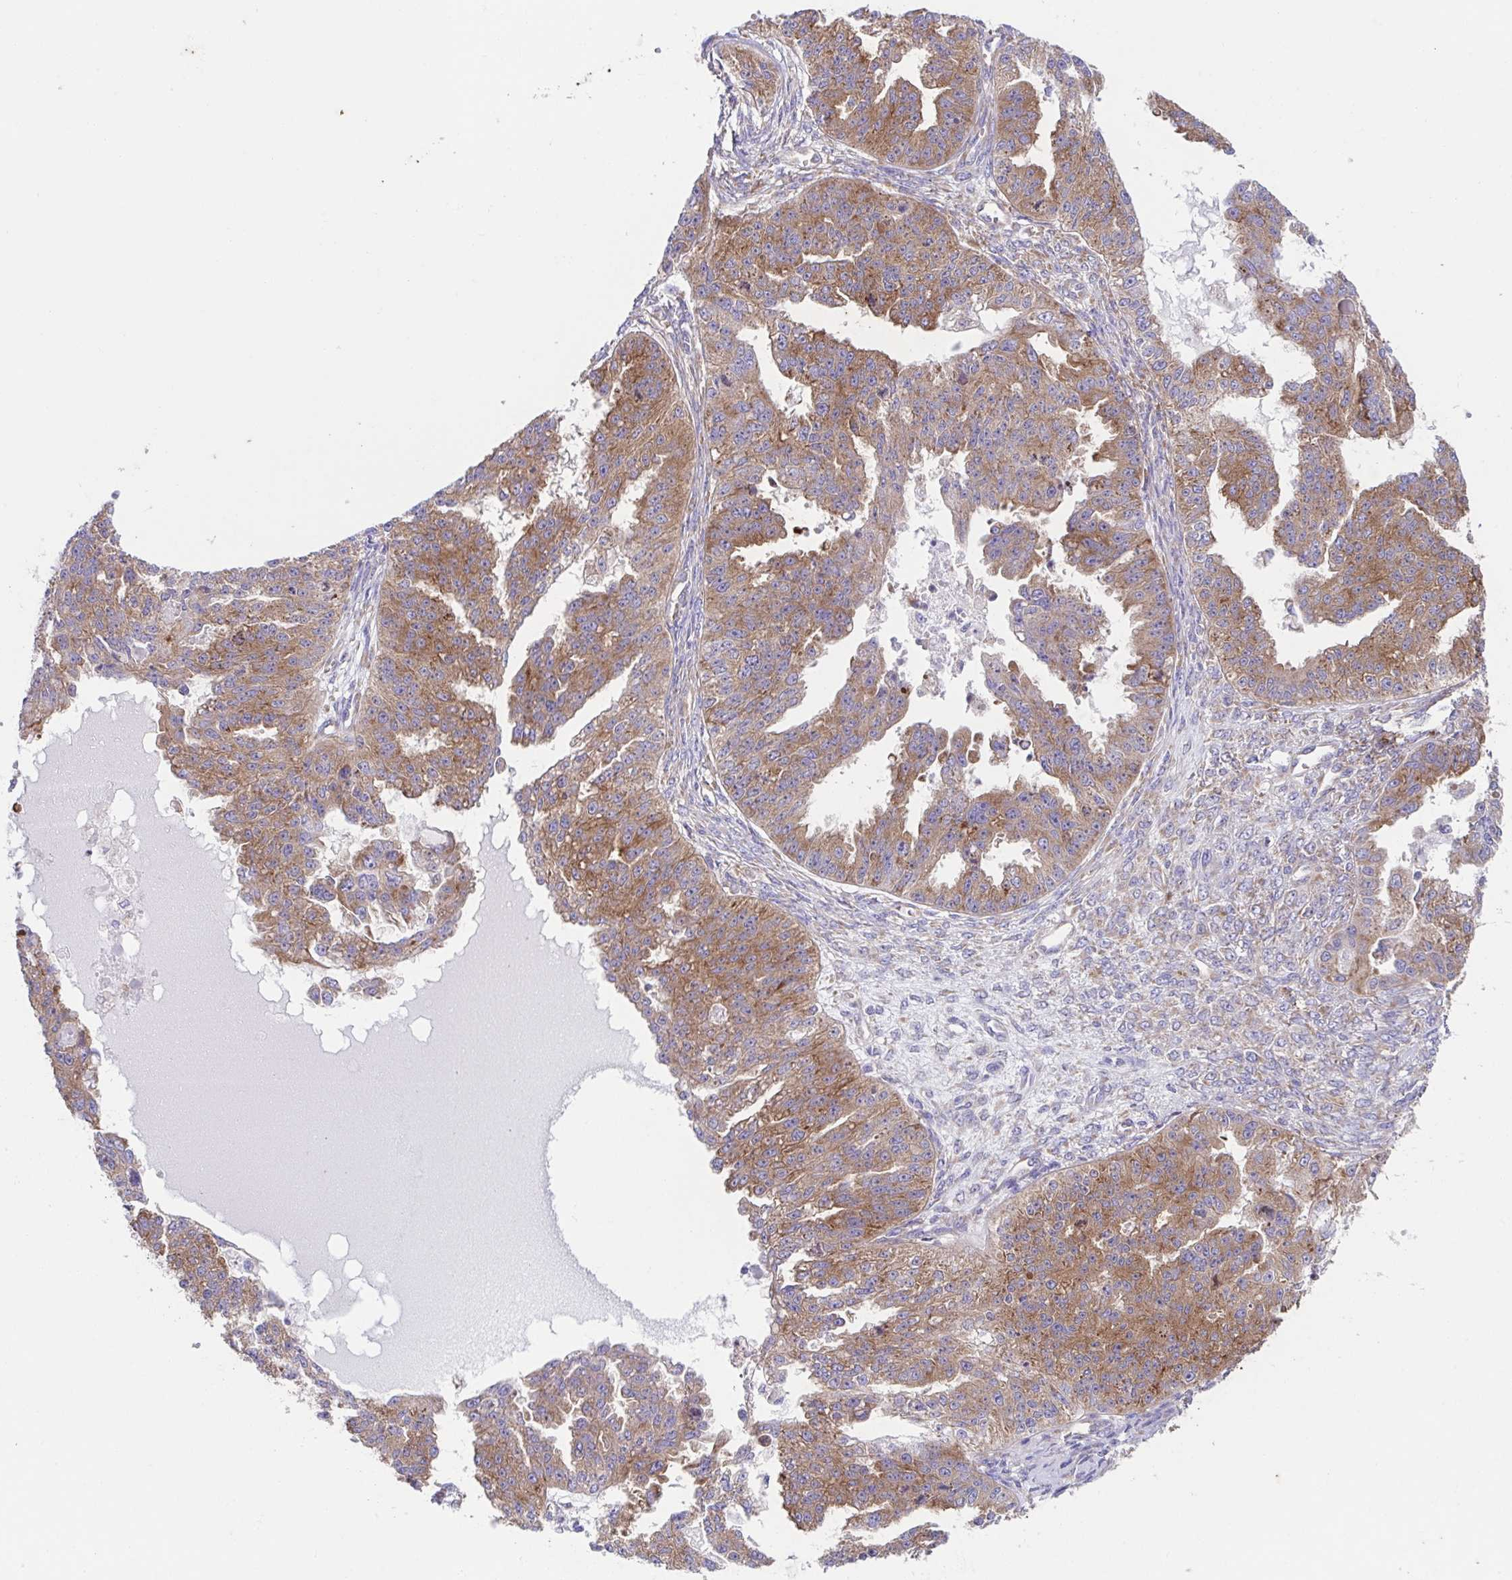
{"staining": {"intensity": "moderate", "quantity": ">75%", "location": "cytoplasmic/membranous"}, "tissue": "ovarian cancer", "cell_type": "Tumor cells", "image_type": "cancer", "snomed": [{"axis": "morphology", "description": "Cystadenocarcinoma, serous, NOS"}, {"axis": "topography", "description": "Ovary"}], "caption": "Immunohistochemistry (IHC) photomicrograph of human ovarian cancer (serous cystadenocarcinoma) stained for a protein (brown), which shows medium levels of moderate cytoplasmic/membranous positivity in about >75% of tumor cells.", "gene": "FAU", "patient": {"sex": "female", "age": 58}}